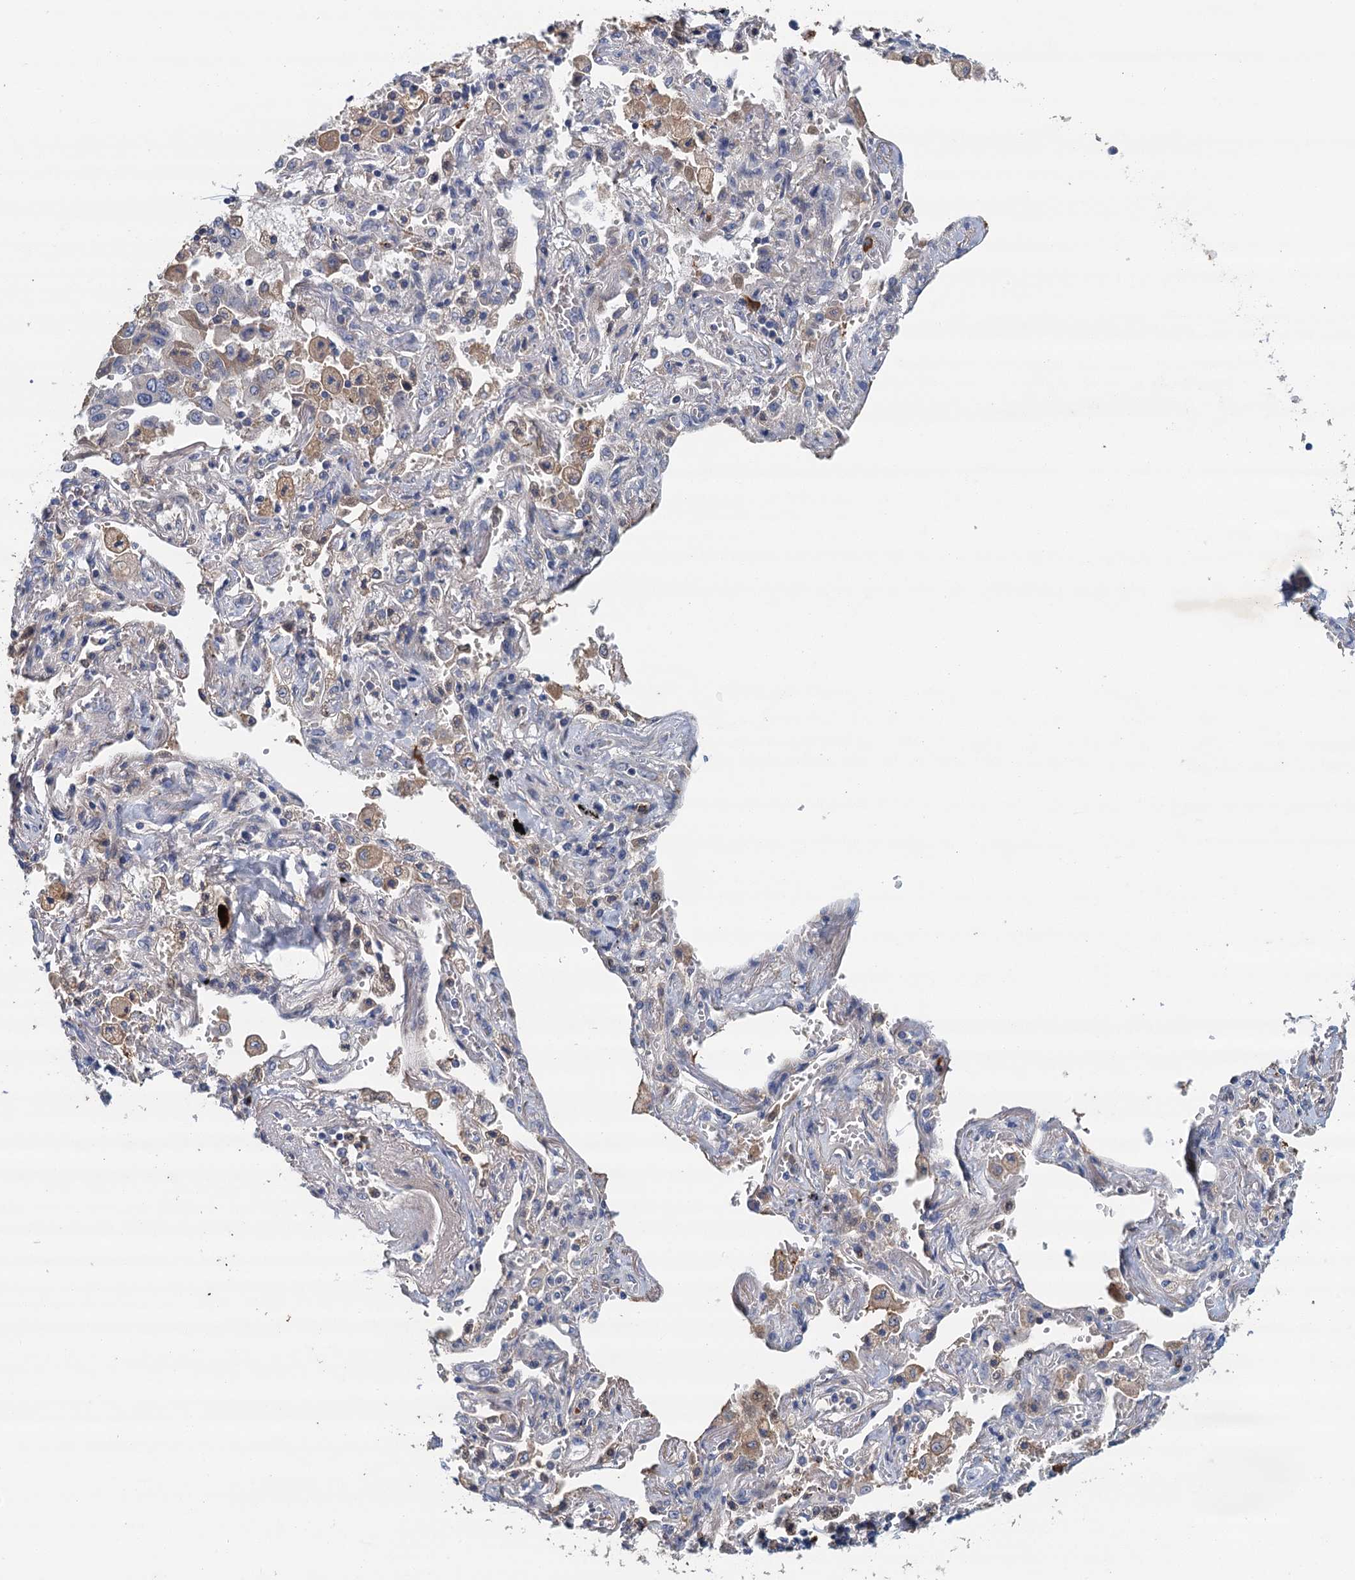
{"staining": {"intensity": "negative", "quantity": "none", "location": "none"}, "tissue": "lung cancer", "cell_type": "Tumor cells", "image_type": "cancer", "snomed": [{"axis": "morphology", "description": "Adenocarcinoma, NOS"}, {"axis": "topography", "description": "Lung"}], "caption": "Protein analysis of lung cancer (adenocarcinoma) shows no significant positivity in tumor cells.", "gene": "TPCN1", "patient": {"sex": "female", "age": 65}}